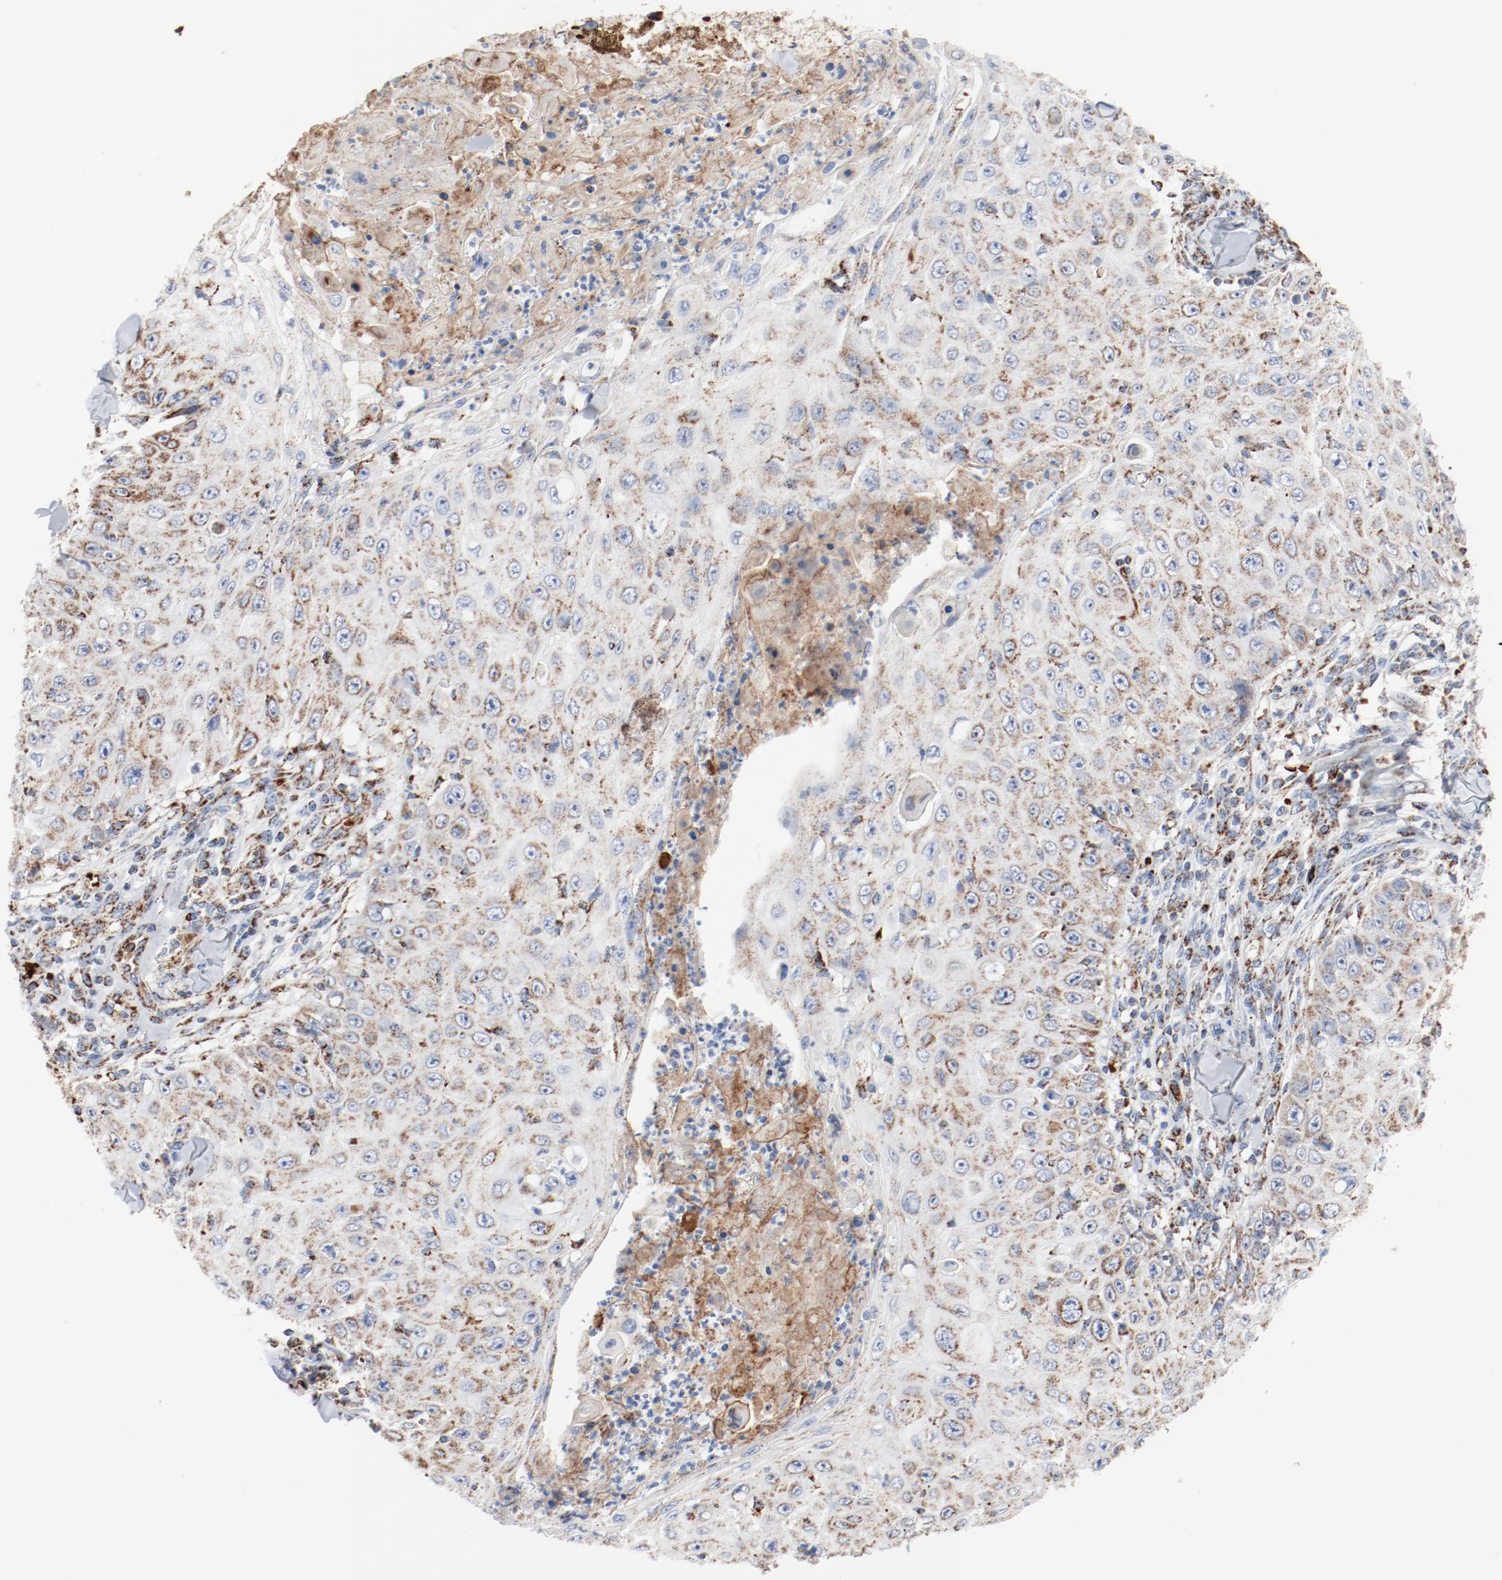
{"staining": {"intensity": "weak", "quantity": "25%-75%", "location": "cytoplasmic/membranous"}, "tissue": "skin cancer", "cell_type": "Tumor cells", "image_type": "cancer", "snomed": [{"axis": "morphology", "description": "Squamous cell carcinoma, NOS"}, {"axis": "topography", "description": "Skin"}], "caption": "Tumor cells reveal low levels of weak cytoplasmic/membranous staining in about 25%-75% of cells in squamous cell carcinoma (skin).", "gene": "NDUFB8", "patient": {"sex": "male", "age": 86}}